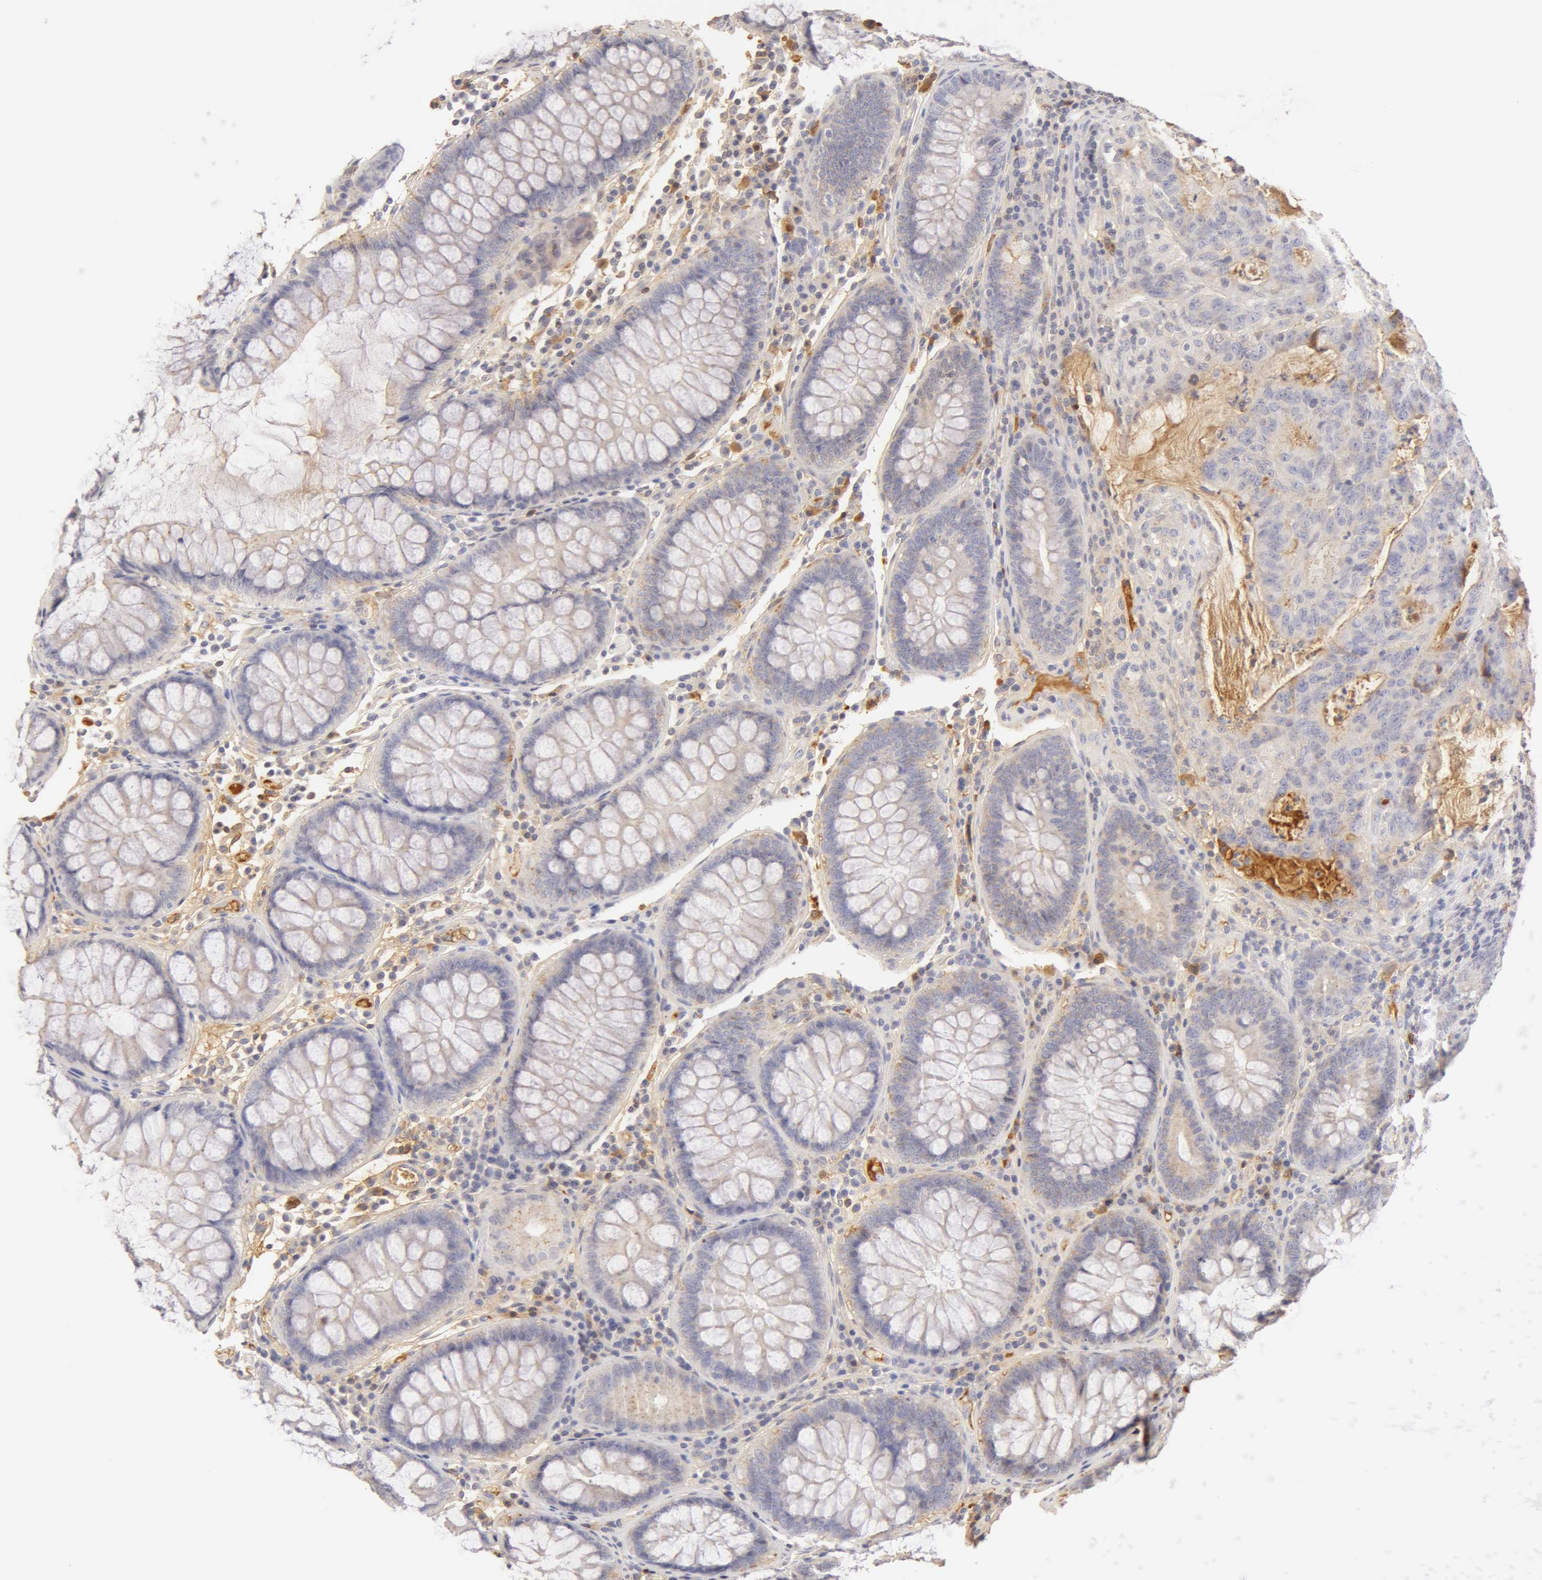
{"staining": {"intensity": "negative", "quantity": "none", "location": "none"}, "tissue": "colorectal cancer", "cell_type": "Tumor cells", "image_type": "cancer", "snomed": [{"axis": "morphology", "description": "Adenocarcinoma, NOS"}, {"axis": "topography", "description": "Colon"}], "caption": "Tumor cells show no significant expression in colorectal cancer (adenocarcinoma). (Immunohistochemistry (ihc), brightfield microscopy, high magnification).", "gene": "GC", "patient": {"sex": "male", "age": 54}}